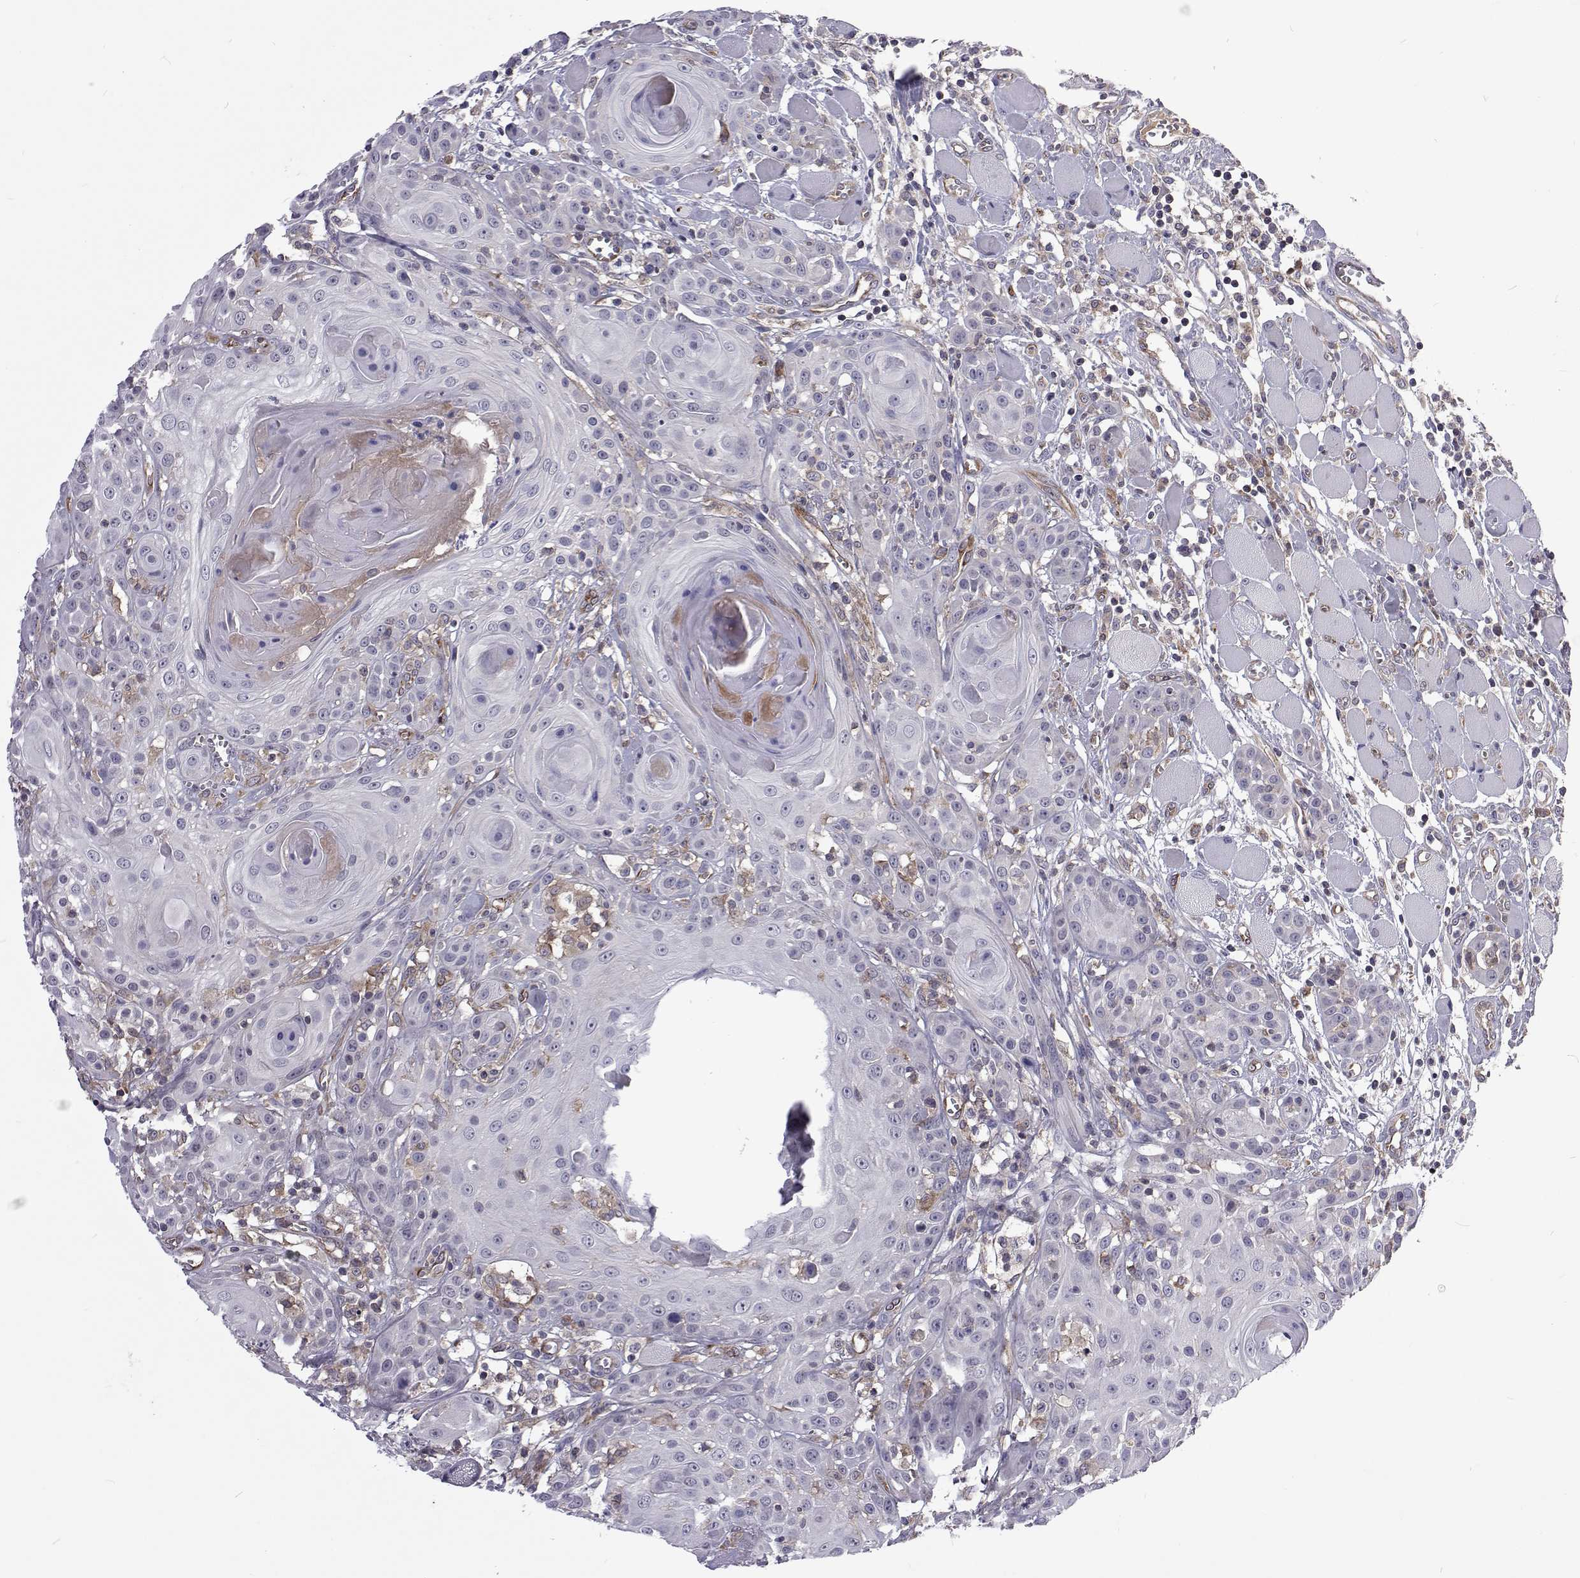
{"staining": {"intensity": "negative", "quantity": "none", "location": "none"}, "tissue": "head and neck cancer", "cell_type": "Tumor cells", "image_type": "cancer", "snomed": [{"axis": "morphology", "description": "Squamous cell carcinoma, NOS"}, {"axis": "topography", "description": "Head-Neck"}], "caption": "There is no significant staining in tumor cells of head and neck squamous cell carcinoma. (Stains: DAB (3,3'-diaminobenzidine) immunohistochemistry (IHC) with hematoxylin counter stain, Microscopy: brightfield microscopy at high magnification).", "gene": "TCF15", "patient": {"sex": "female", "age": 80}}